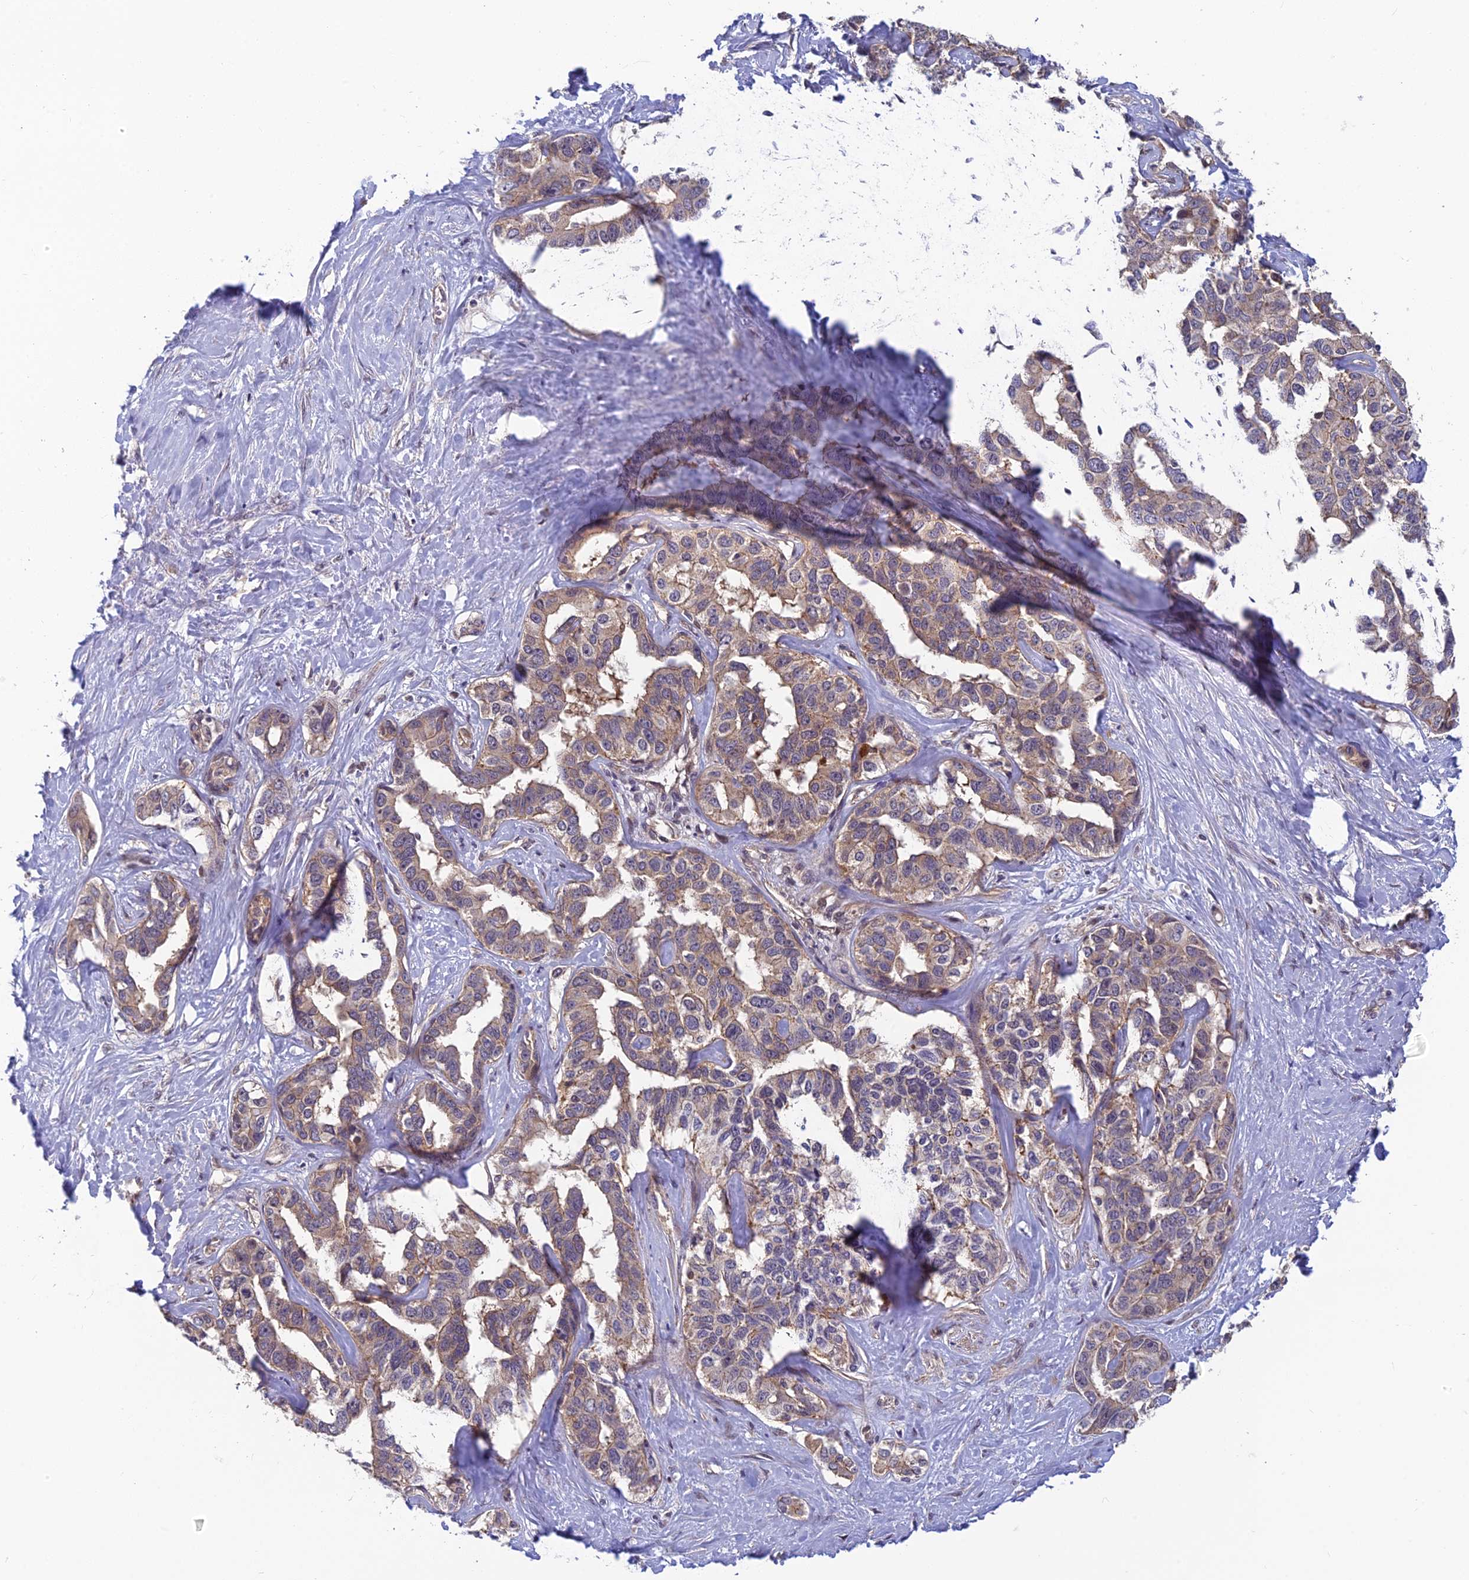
{"staining": {"intensity": "weak", "quantity": "25%-75%", "location": "cytoplasmic/membranous"}, "tissue": "liver cancer", "cell_type": "Tumor cells", "image_type": "cancer", "snomed": [{"axis": "morphology", "description": "Cholangiocarcinoma"}, {"axis": "topography", "description": "Liver"}], "caption": "Protein staining of liver cancer (cholangiocarcinoma) tissue demonstrates weak cytoplasmic/membranous positivity in about 25%-75% of tumor cells.", "gene": "PIKFYVE", "patient": {"sex": "male", "age": 59}}